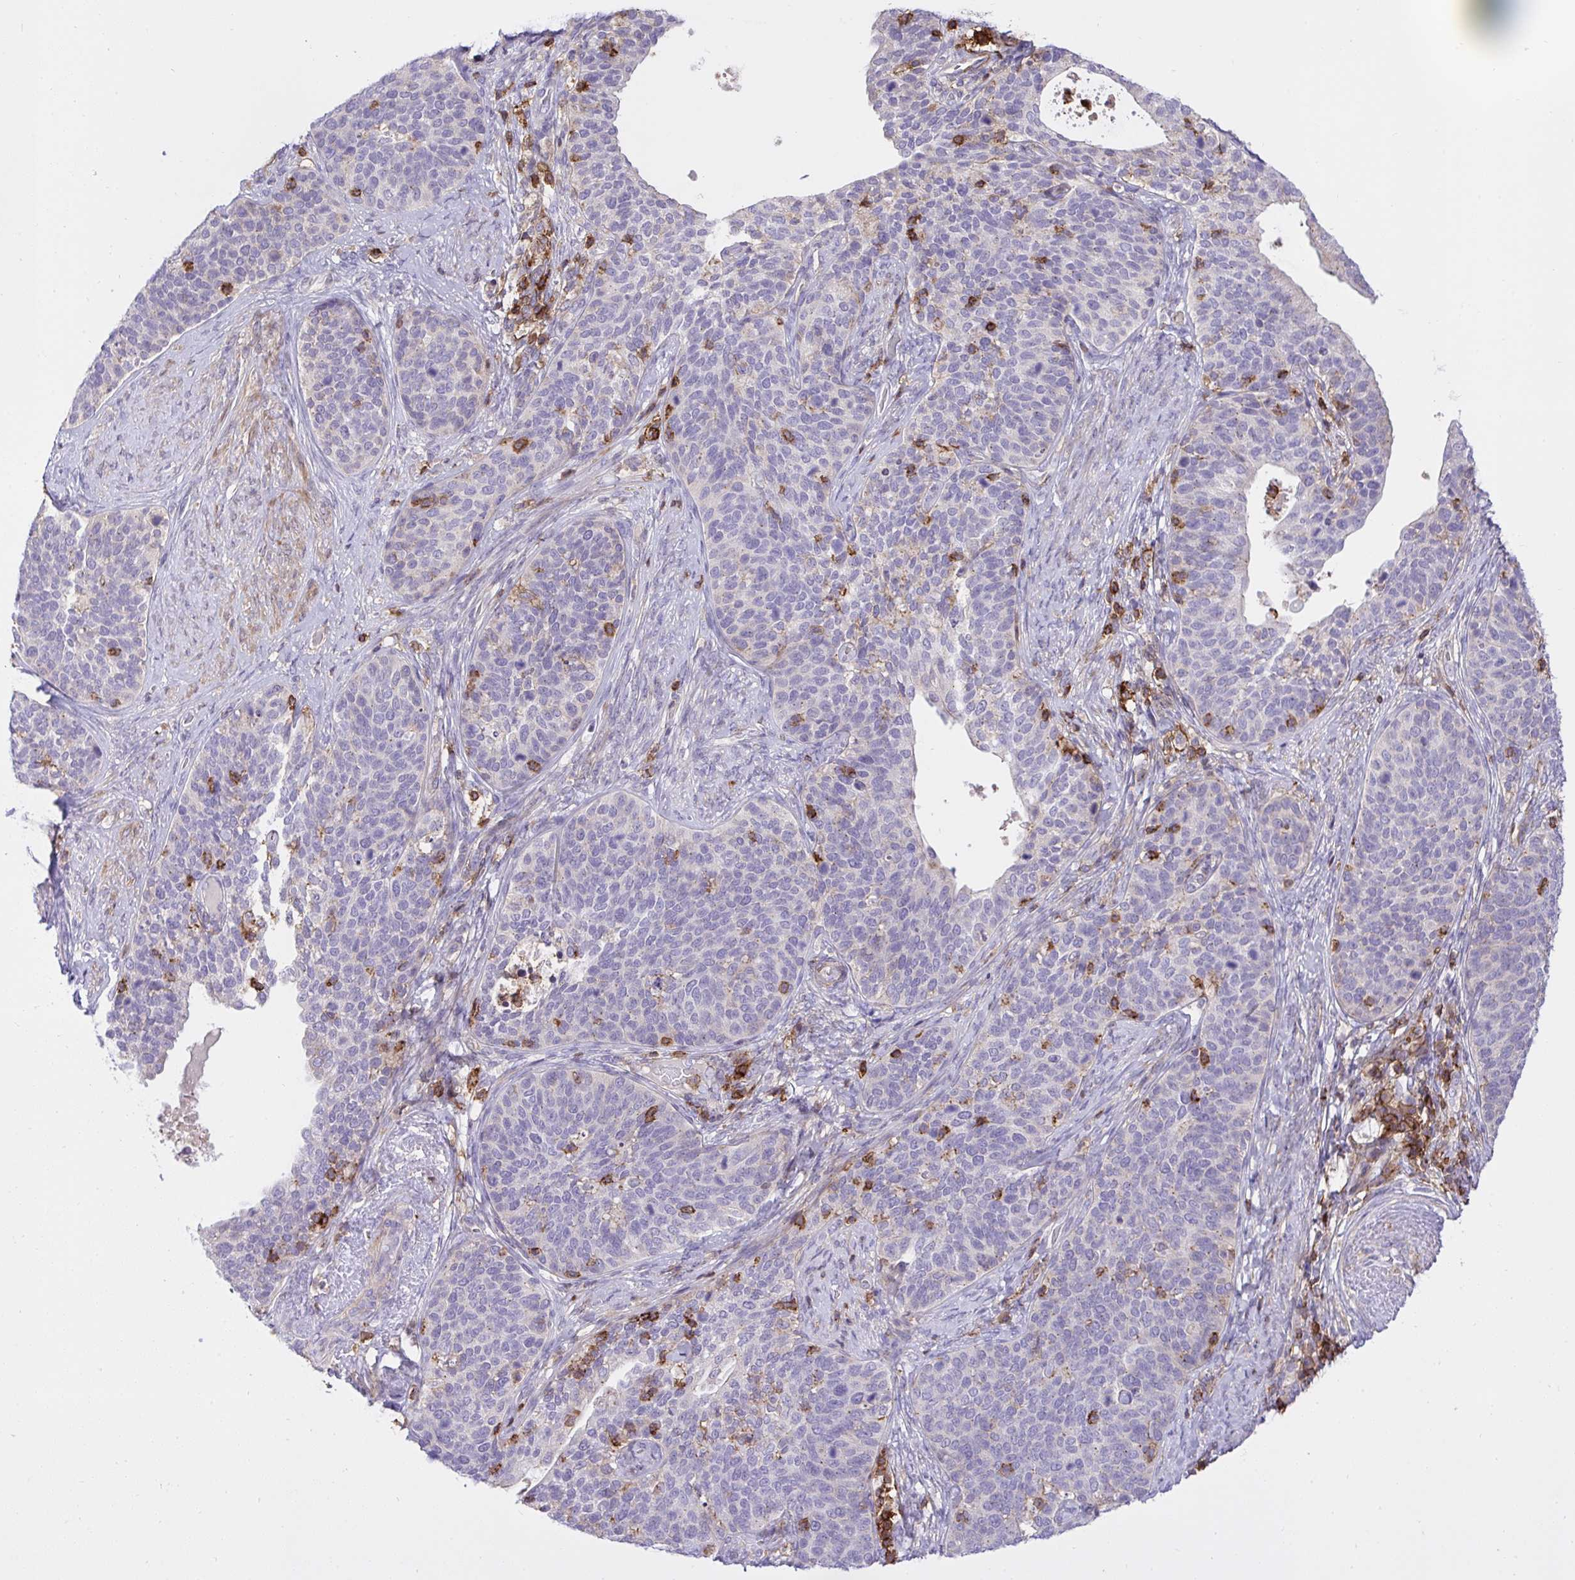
{"staining": {"intensity": "moderate", "quantity": "<25%", "location": "cytoplasmic/membranous"}, "tissue": "cervical cancer", "cell_type": "Tumor cells", "image_type": "cancer", "snomed": [{"axis": "morphology", "description": "Squamous cell carcinoma, NOS"}, {"axis": "topography", "description": "Cervix"}], "caption": "Human cervical cancer stained for a protein (brown) demonstrates moderate cytoplasmic/membranous positive expression in about <25% of tumor cells.", "gene": "ERI1", "patient": {"sex": "female", "age": 69}}